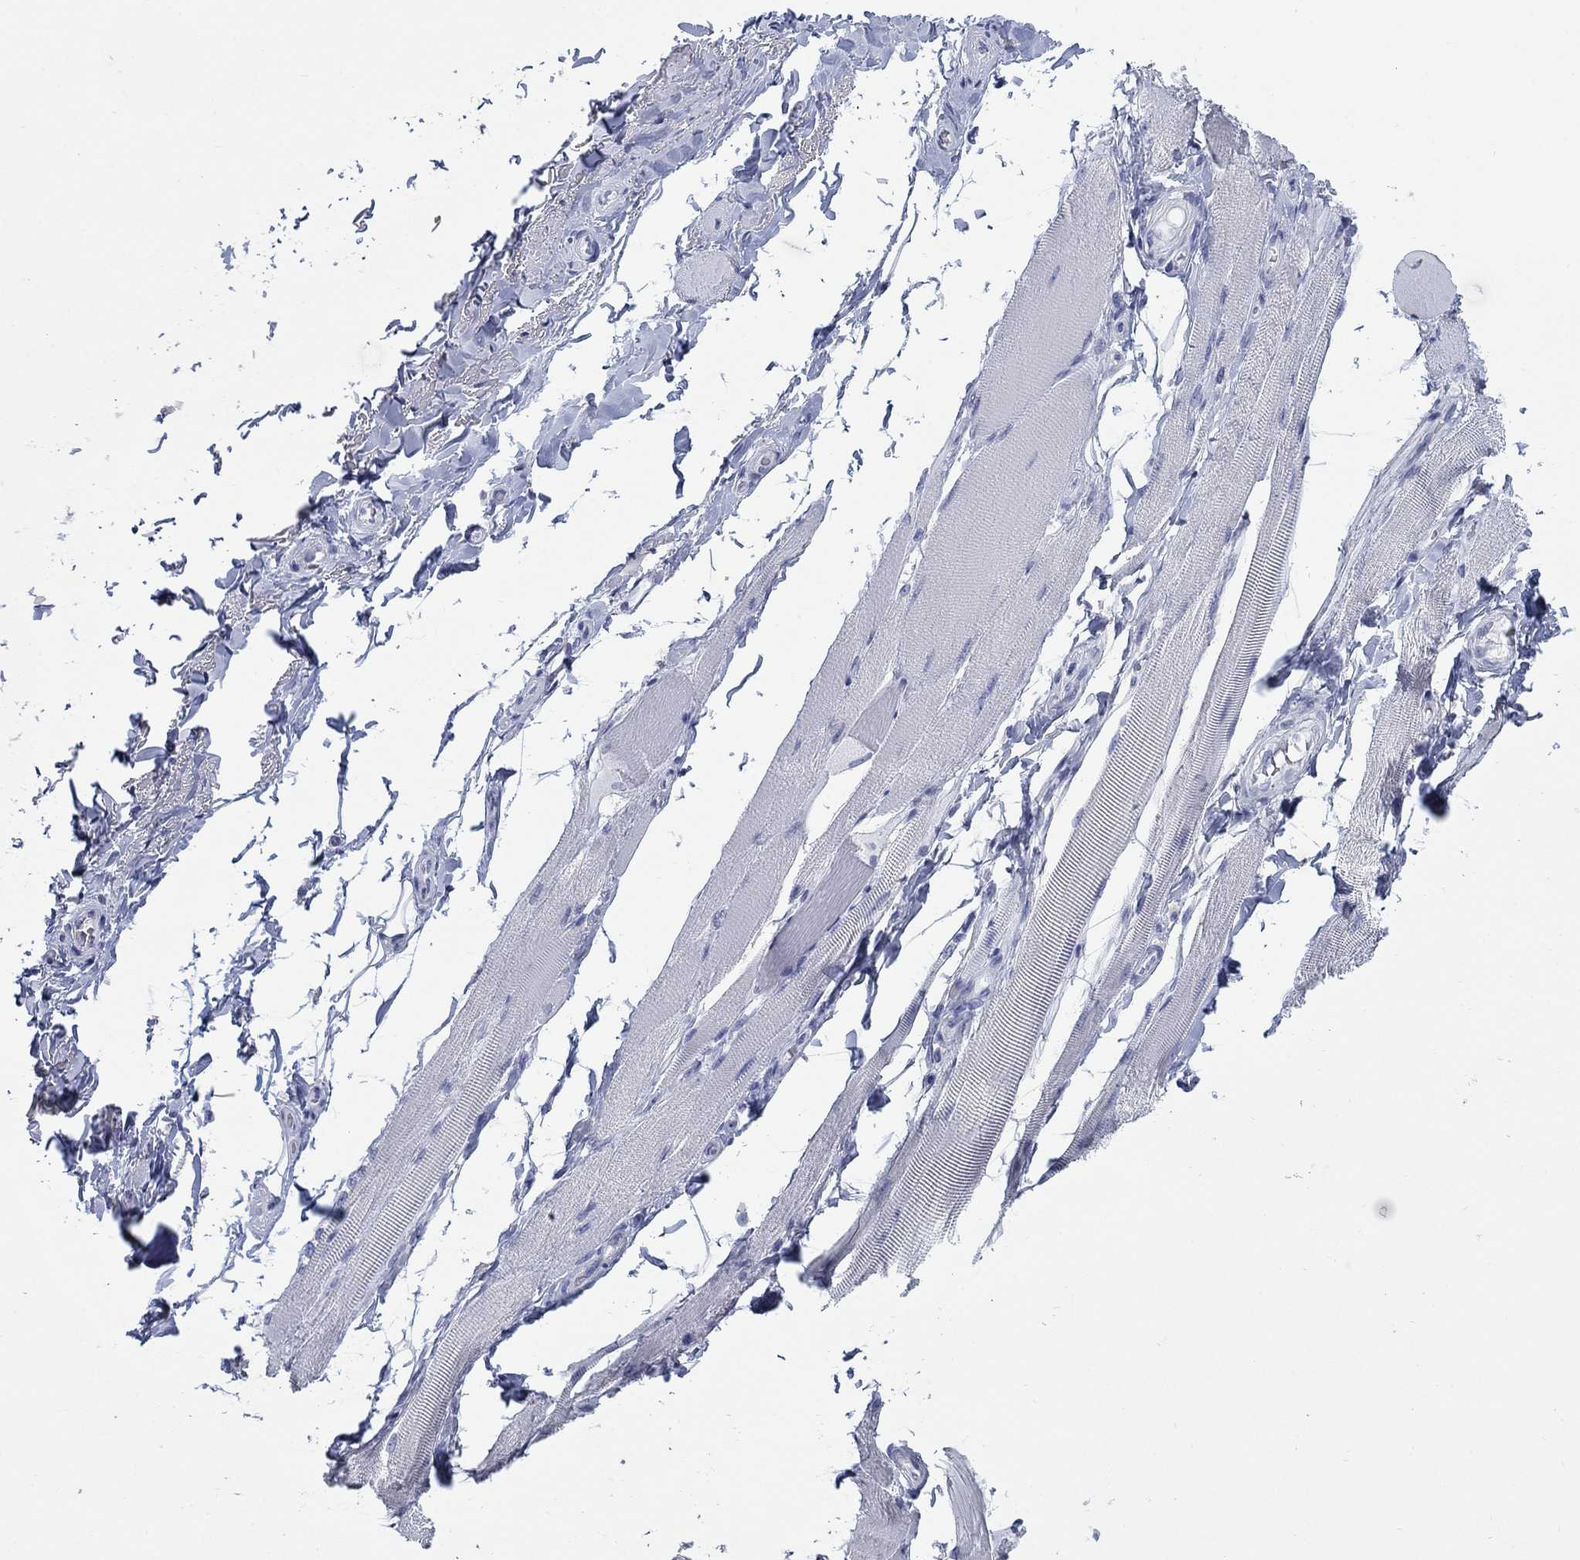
{"staining": {"intensity": "negative", "quantity": "none", "location": "none"}, "tissue": "adipose tissue", "cell_type": "Adipocytes", "image_type": "normal", "snomed": [{"axis": "morphology", "description": "Normal tissue, NOS"}, {"axis": "topography", "description": "Anal"}, {"axis": "topography", "description": "Peripheral nerve tissue"}], "caption": "The immunohistochemistry (IHC) micrograph has no significant positivity in adipocytes of adipose tissue.", "gene": "IGF2BP3", "patient": {"sex": "male", "age": 53}}